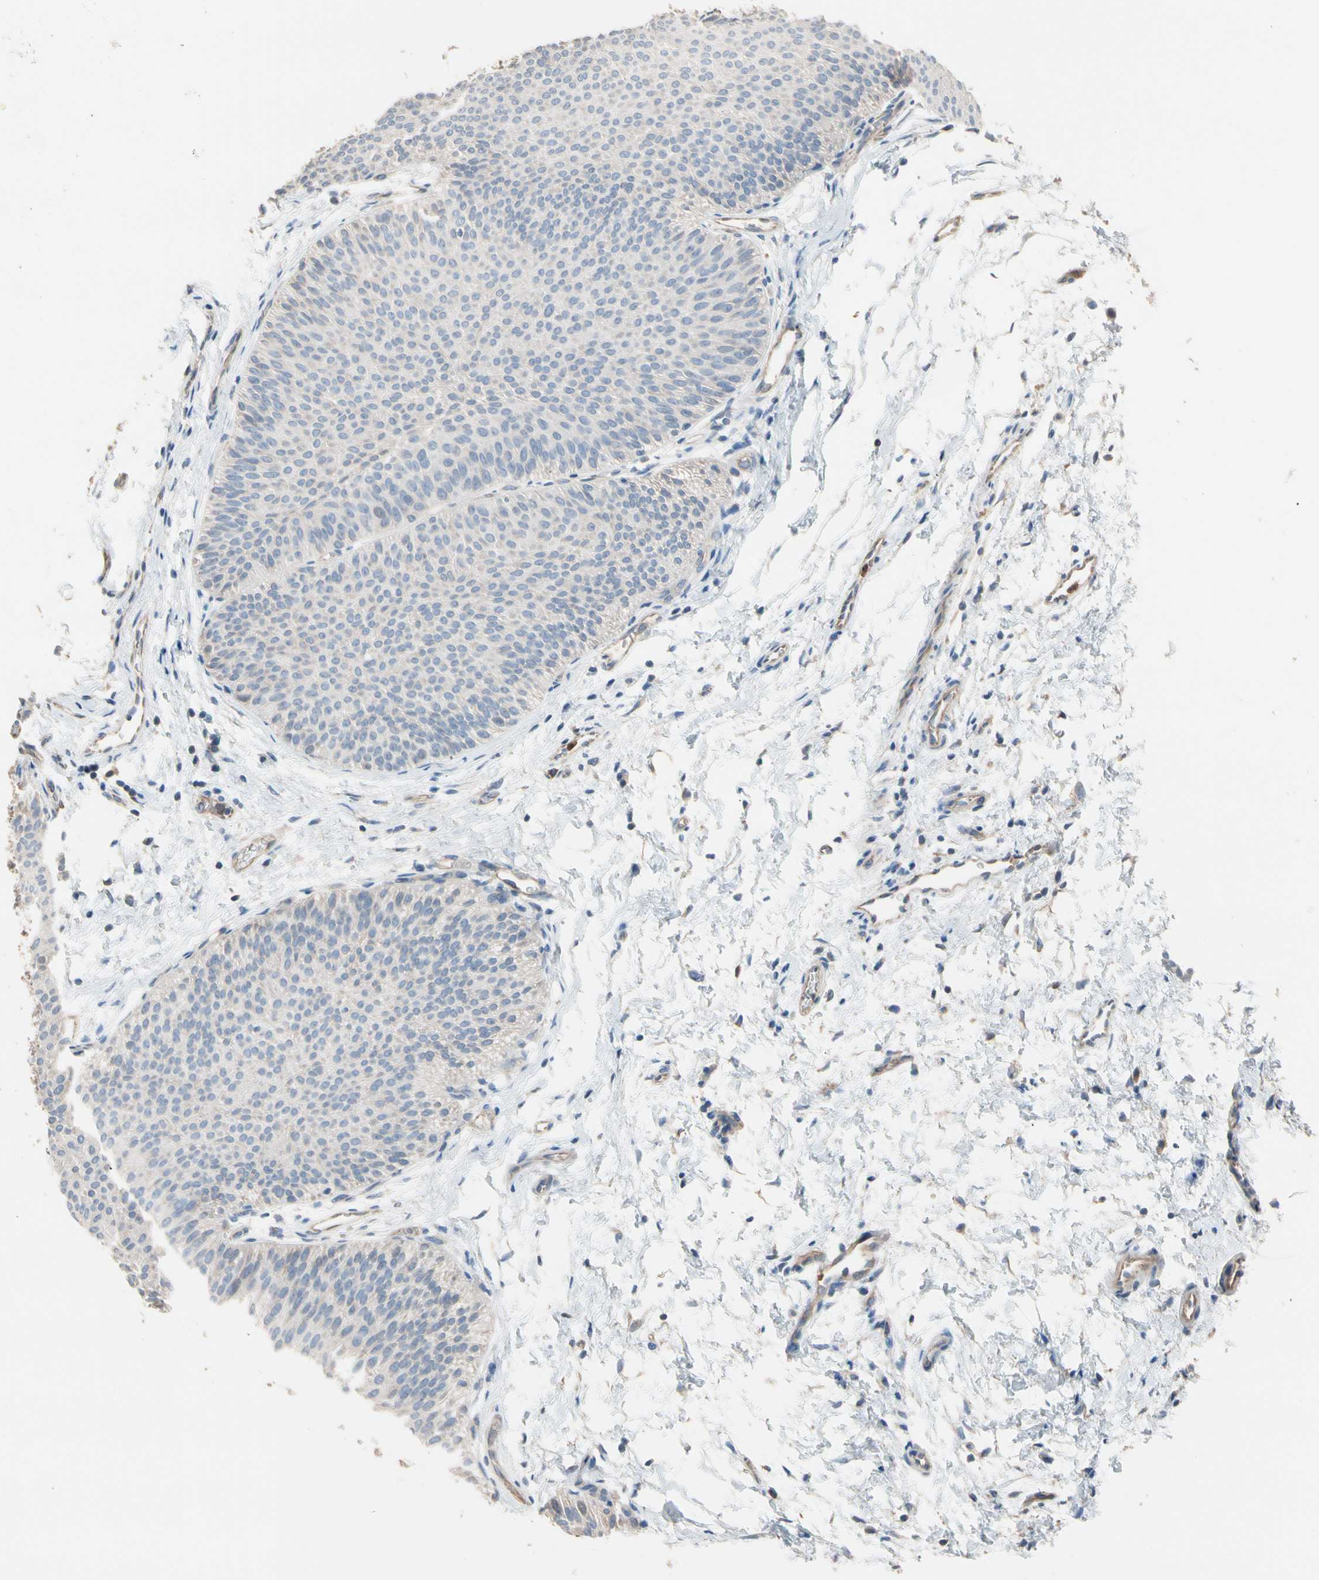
{"staining": {"intensity": "negative", "quantity": "none", "location": "none"}, "tissue": "urothelial cancer", "cell_type": "Tumor cells", "image_type": "cancer", "snomed": [{"axis": "morphology", "description": "Urothelial carcinoma, Low grade"}, {"axis": "topography", "description": "Urinary bladder"}], "caption": "High magnification brightfield microscopy of urothelial carcinoma (low-grade) stained with DAB (brown) and counterstained with hematoxylin (blue): tumor cells show no significant expression.", "gene": "BBOX1", "patient": {"sex": "female", "age": 60}}